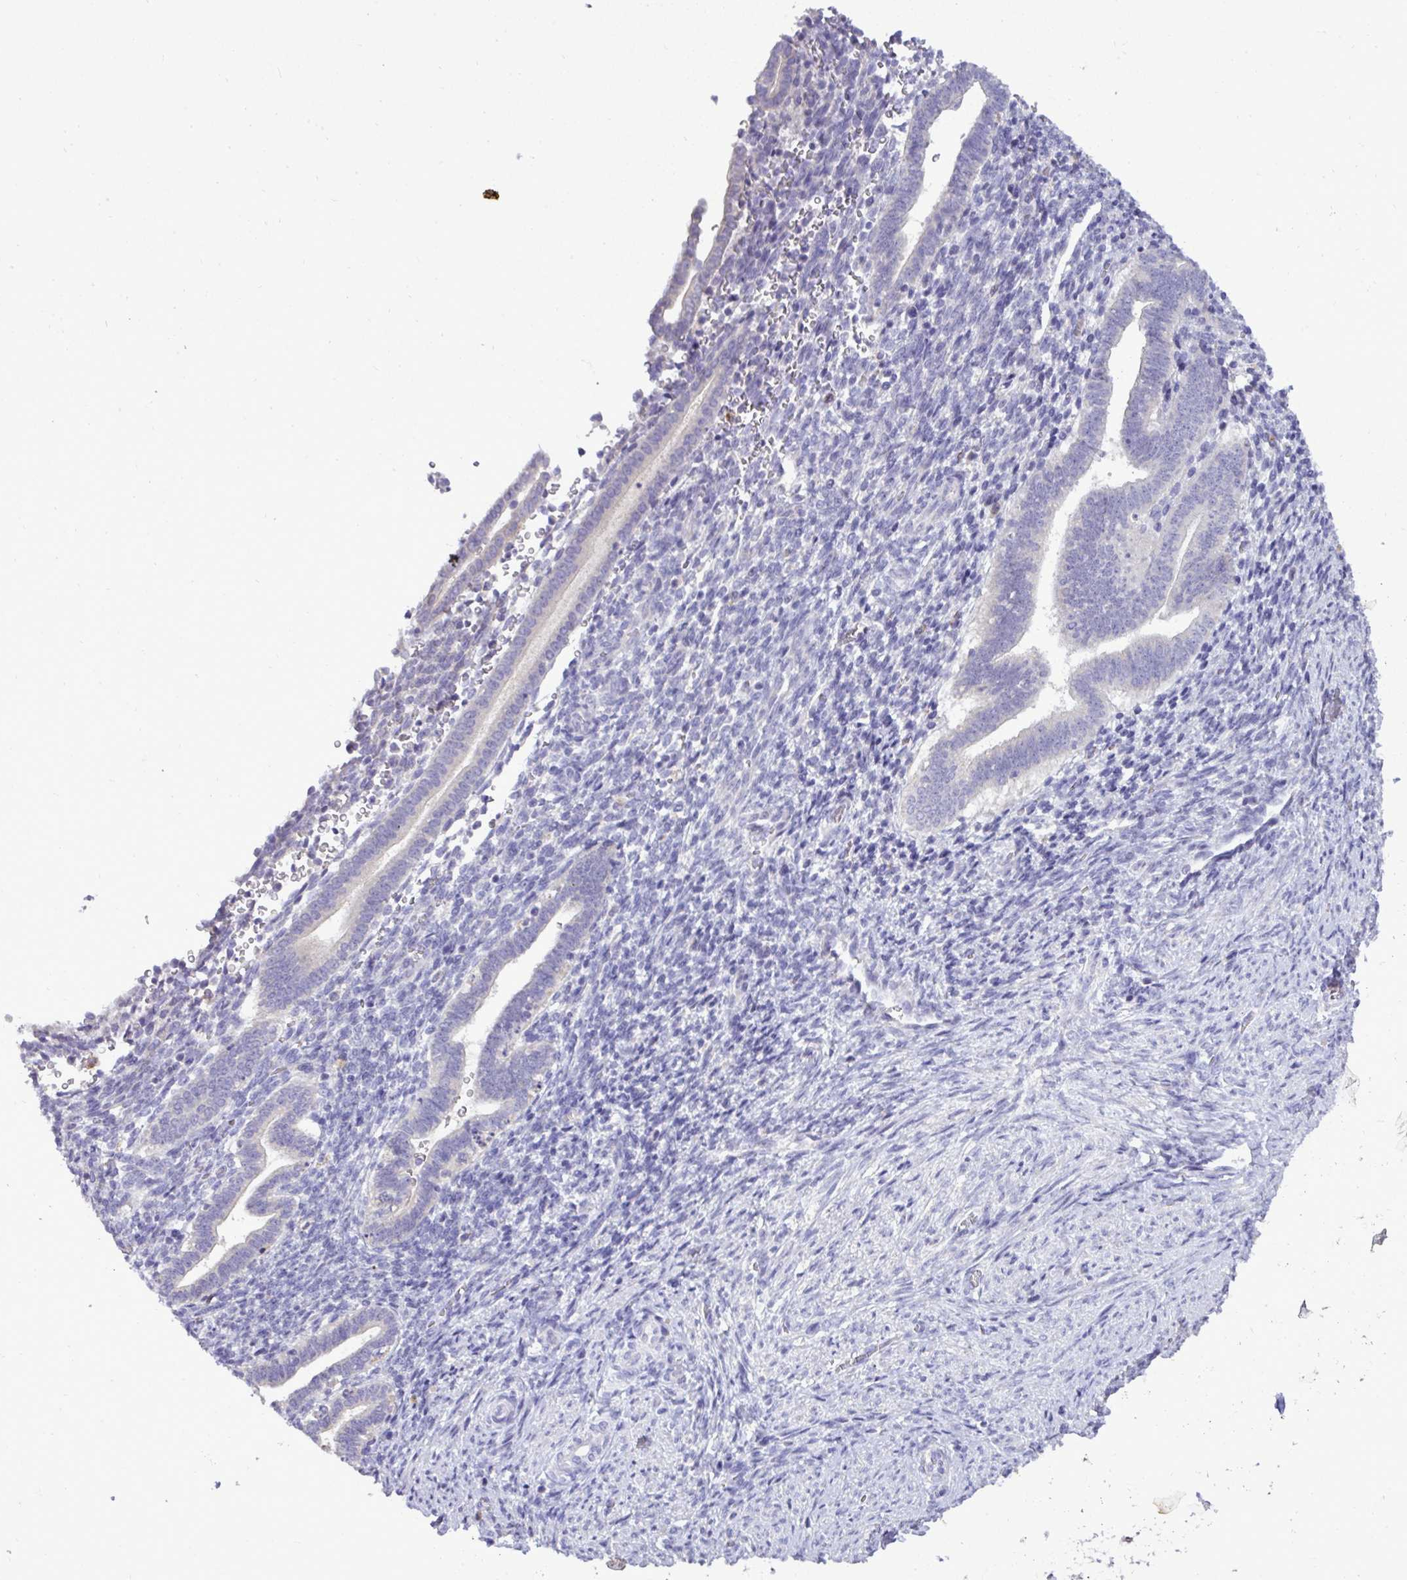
{"staining": {"intensity": "negative", "quantity": "none", "location": "none"}, "tissue": "endometrium", "cell_type": "Cells in endometrial stroma", "image_type": "normal", "snomed": [{"axis": "morphology", "description": "Normal tissue, NOS"}, {"axis": "topography", "description": "Endometrium"}], "caption": "Unremarkable endometrium was stained to show a protein in brown. There is no significant positivity in cells in endometrial stroma. Brightfield microscopy of immunohistochemistry (IHC) stained with DAB (3,3'-diaminobenzidine) (brown) and hematoxylin (blue), captured at high magnification.", "gene": "ST8SIA2", "patient": {"sex": "female", "age": 34}}